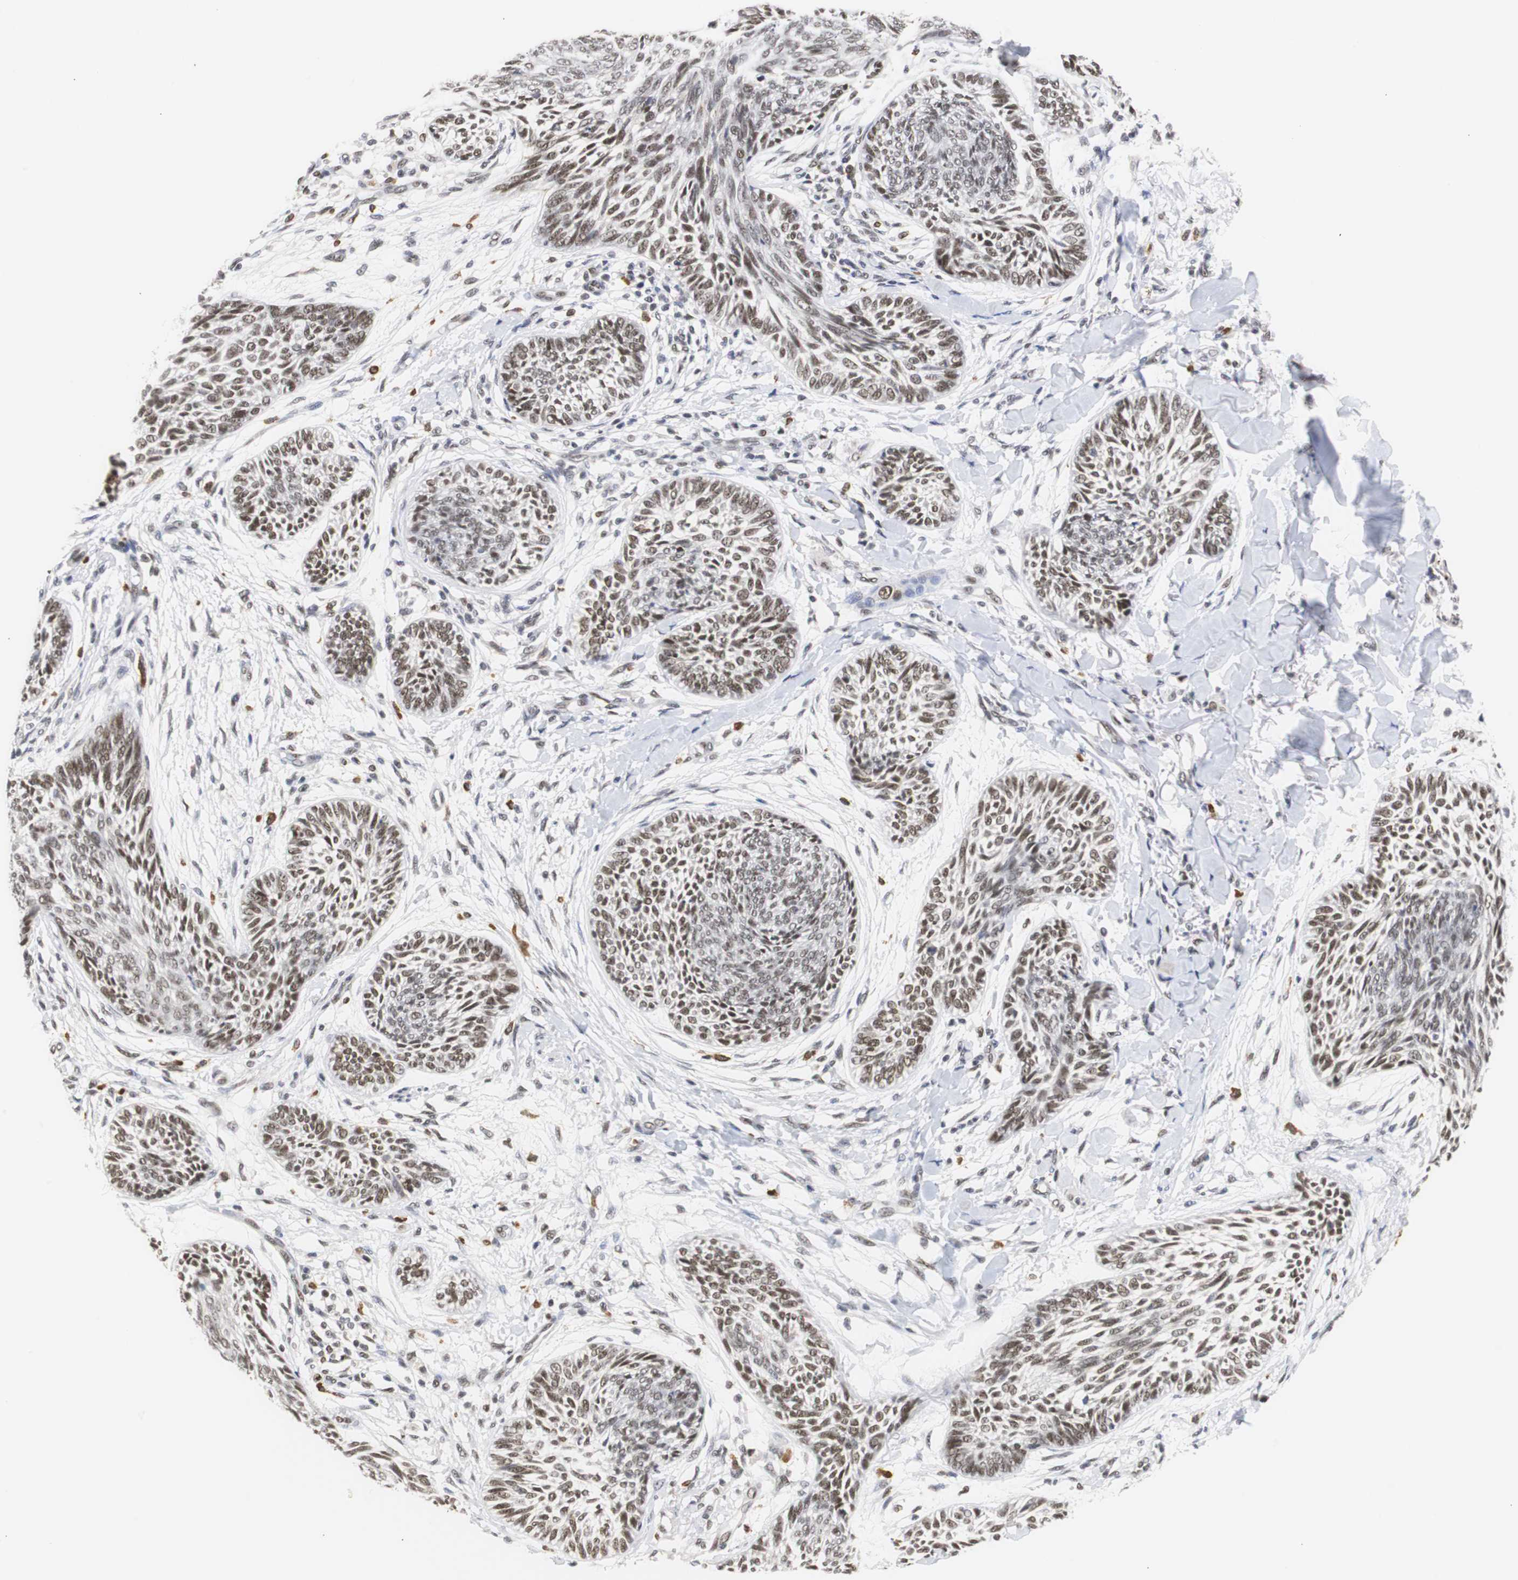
{"staining": {"intensity": "moderate", "quantity": "25%-75%", "location": "nuclear"}, "tissue": "skin cancer", "cell_type": "Tumor cells", "image_type": "cancer", "snomed": [{"axis": "morphology", "description": "Papilloma, NOS"}, {"axis": "morphology", "description": "Basal cell carcinoma"}, {"axis": "topography", "description": "Skin"}], "caption": "IHC (DAB (3,3'-diaminobenzidine)) staining of human skin cancer (papilloma) shows moderate nuclear protein staining in approximately 25%-75% of tumor cells.", "gene": "ZFC3H1", "patient": {"sex": "male", "age": 87}}